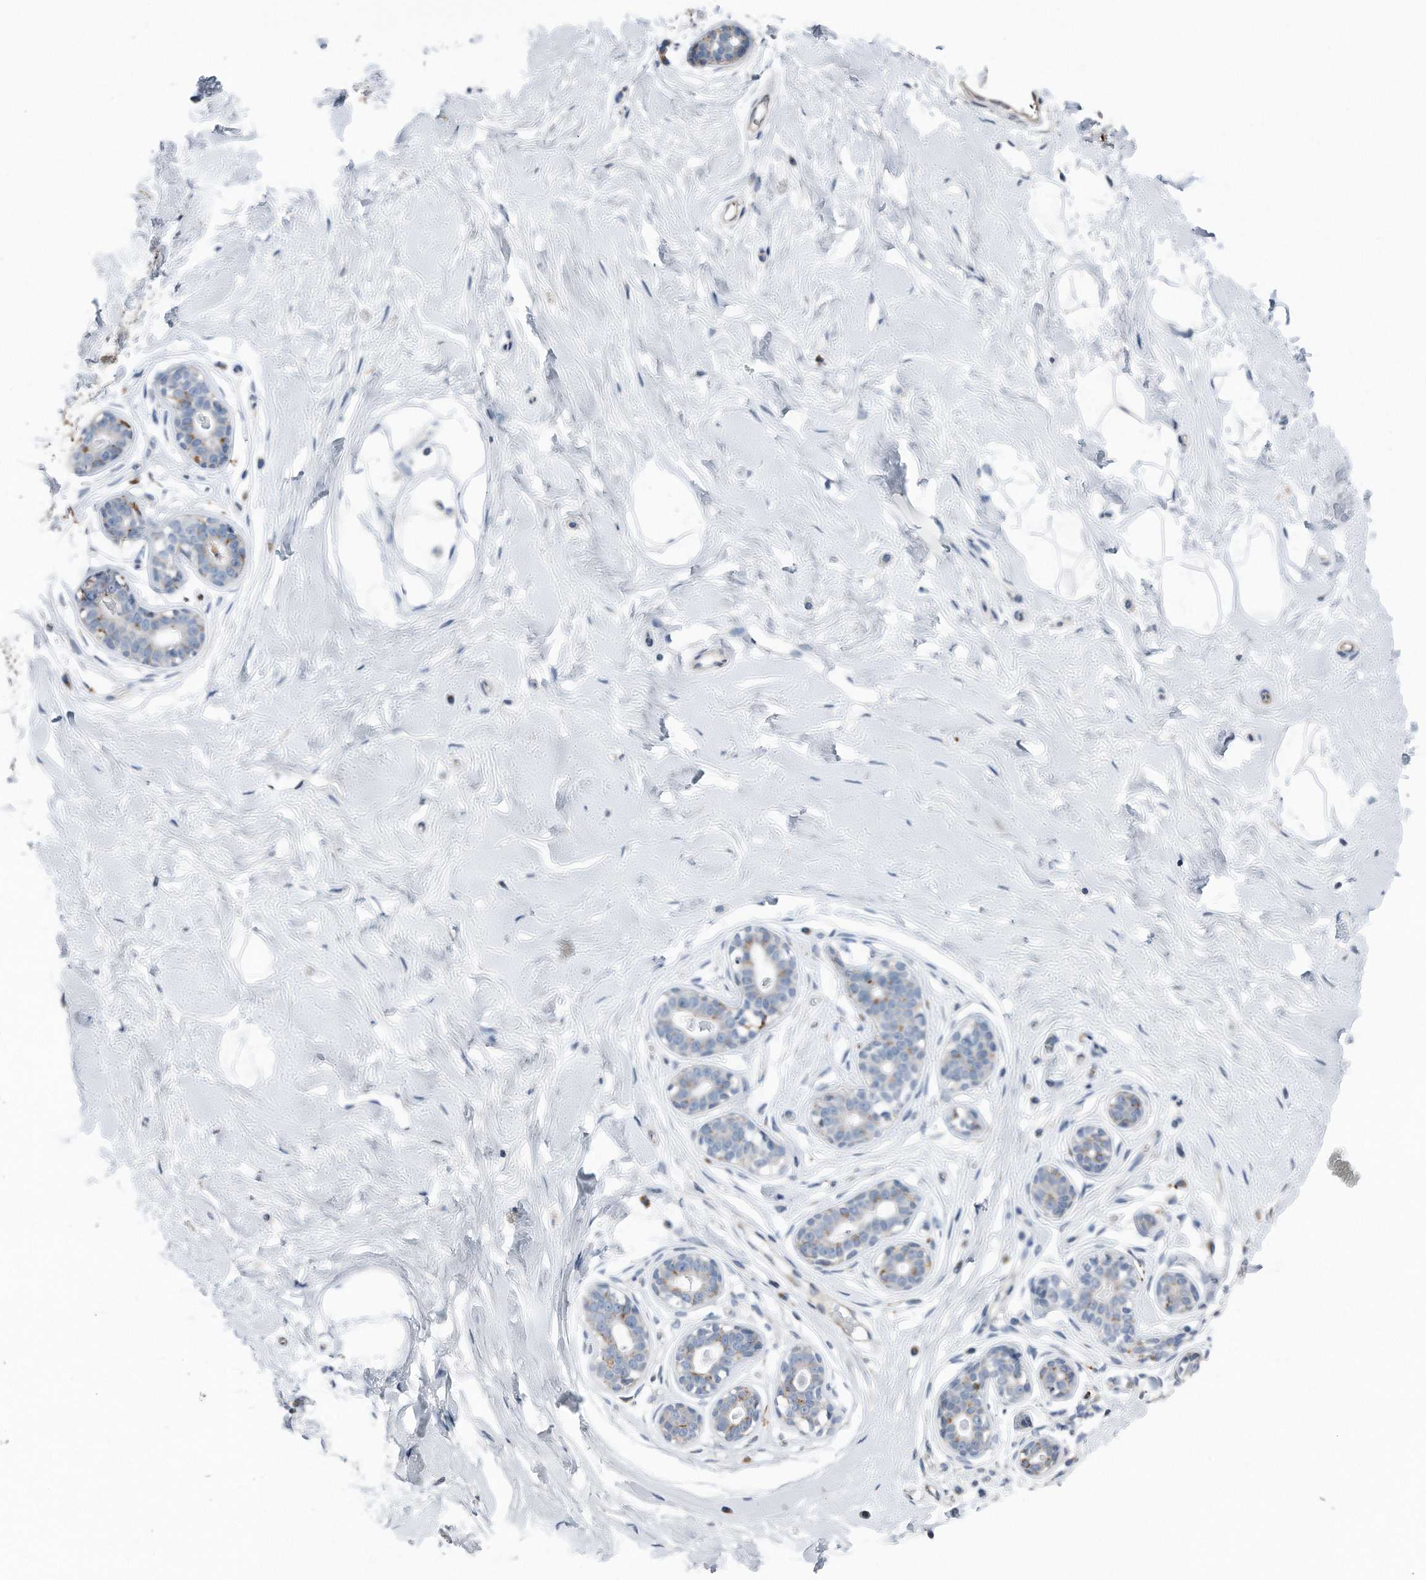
{"staining": {"intensity": "negative", "quantity": "none", "location": "none"}, "tissue": "breast", "cell_type": "Adipocytes", "image_type": "normal", "snomed": [{"axis": "morphology", "description": "Normal tissue, NOS"}, {"axis": "morphology", "description": "Adenoma, NOS"}, {"axis": "topography", "description": "Breast"}], "caption": "Human breast stained for a protein using immunohistochemistry (IHC) exhibits no positivity in adipocytes.", "gene": "ZNF772", "patient": {"sex": "female", "age": 23}}